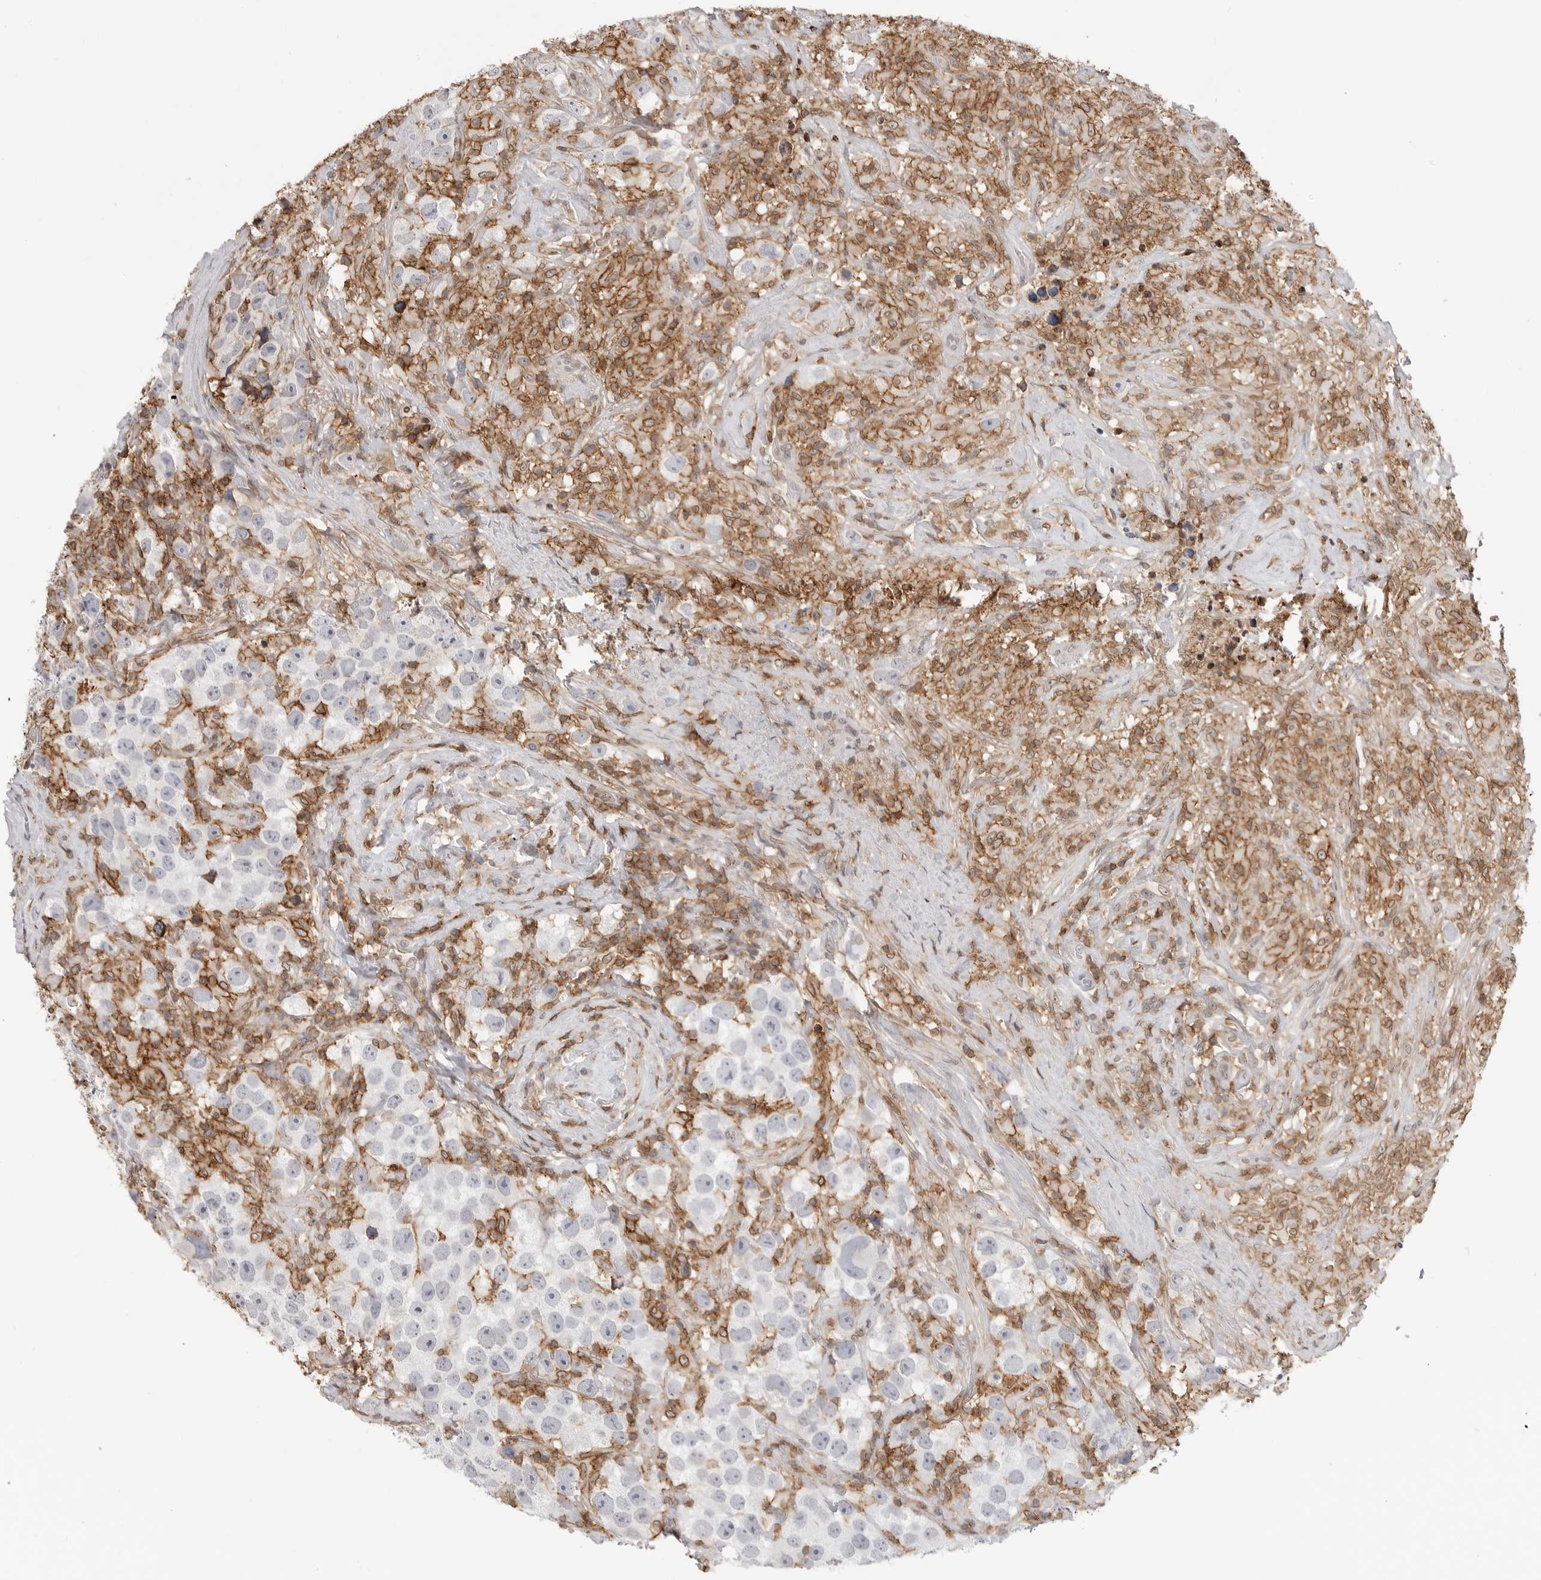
{"staining": {"intensity": "negative", "quantity": "none", "location": "none"}, "tissue": "testis cancer", "cell_type": "Tumor cells", "image_type": "cancer", "snomed": [{"axis": "morphology", "description": "Seminoma, NOS"}, {"axis": "topography", "description": "Testis"}], "caption": "Testis cancer (seminoma) was stained to show a protein in brown. There is no significant staining in tumor cells.", "gene": "ANXA11", "patient": {"sex": "male", "age": 49}}